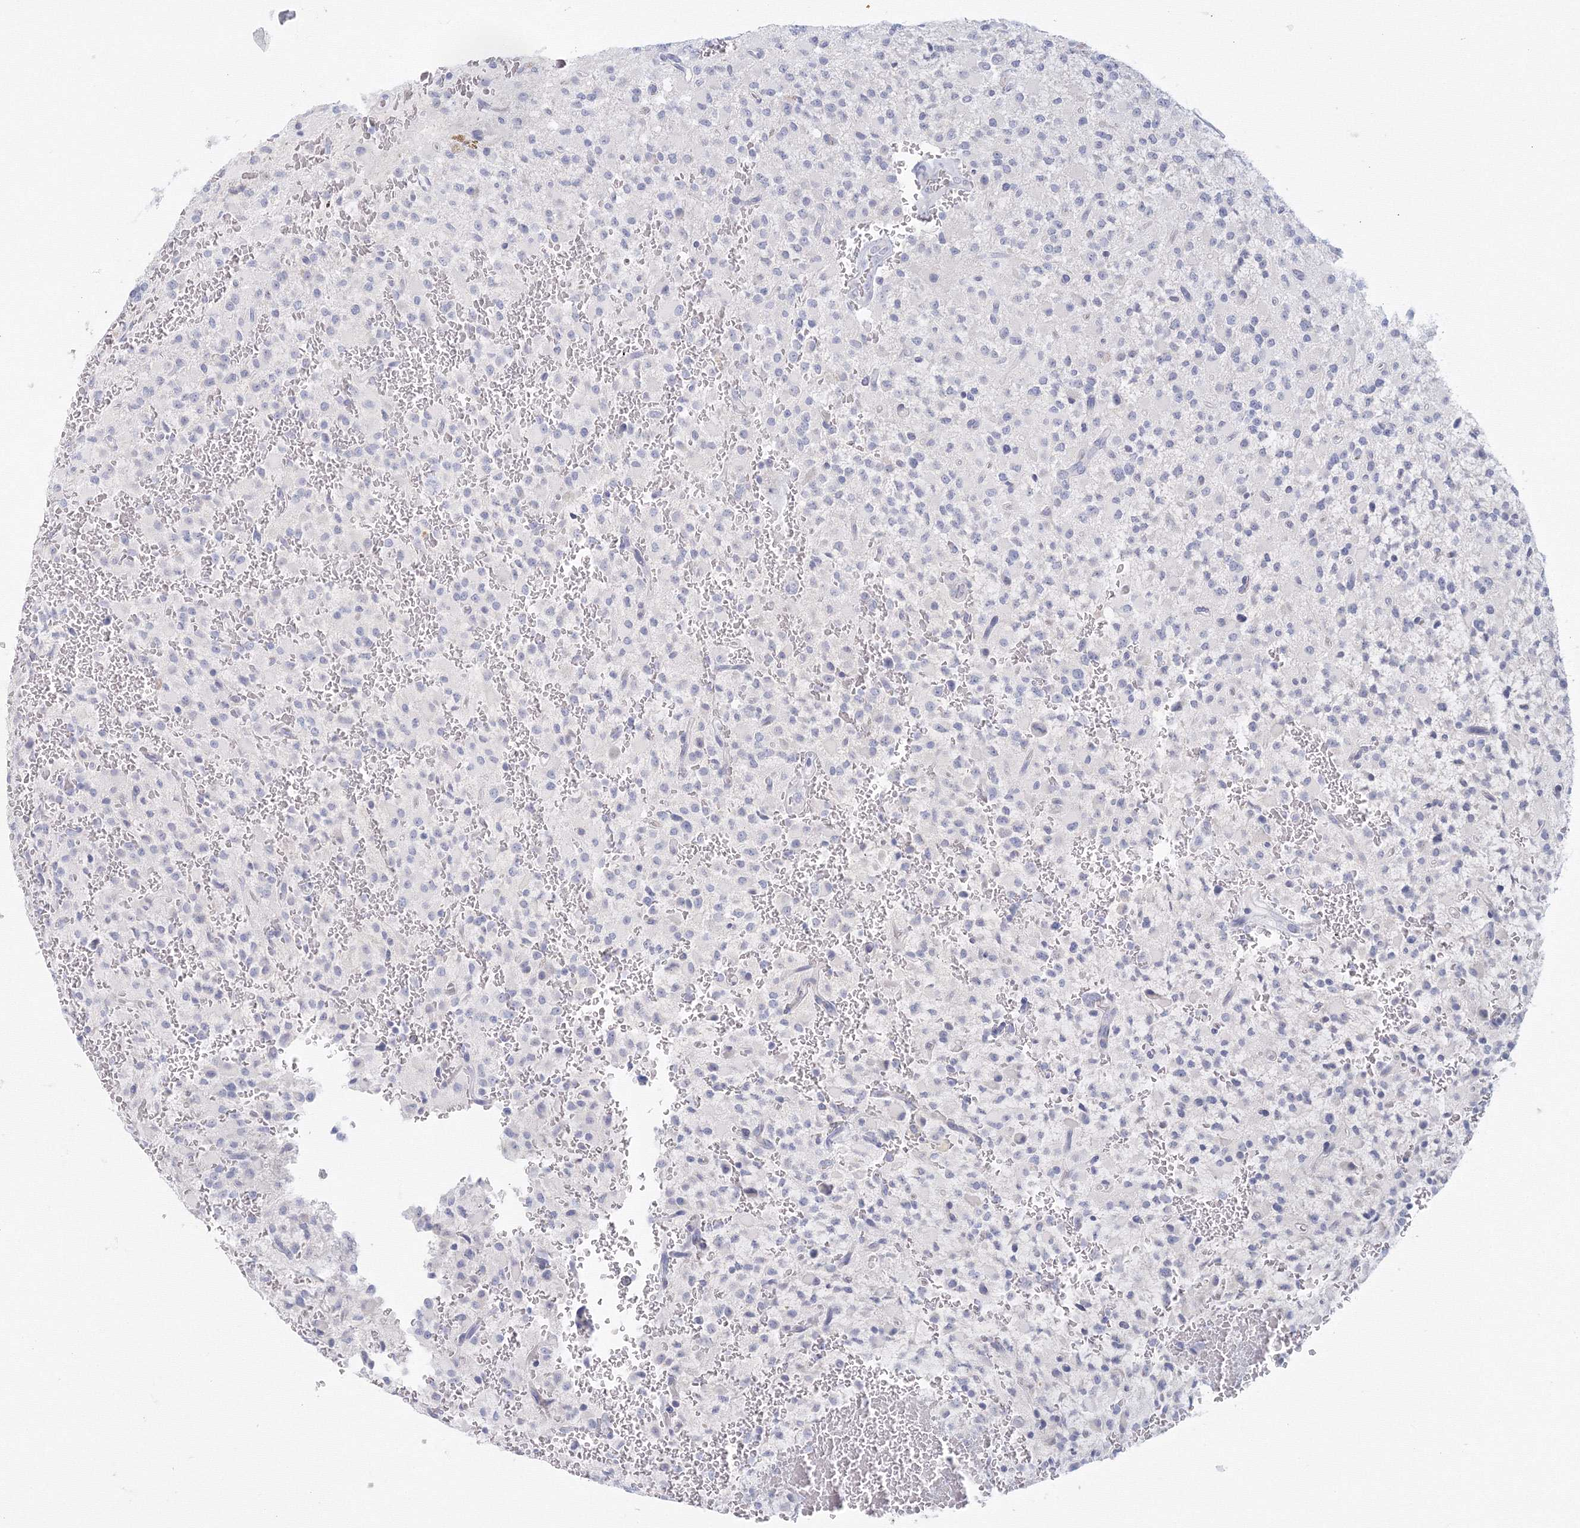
{"staining": {"intensity": "negative", "quantity": "none", "location": "none"}, "tissue": "glioma", "cell_type": "Tumor cells", "image_type": "cancer", "snomed": [{"axis": "morphology", "description": "Glioma, malignant, High grade"}, {"axis": "topography", "description": "Brain"}], "caption": "Immunohistochemical staining of human glioma exhibits no significant expression in tumor cells.", "gene": "TACC2", "patient": {"sex": "male", "age": 34}}